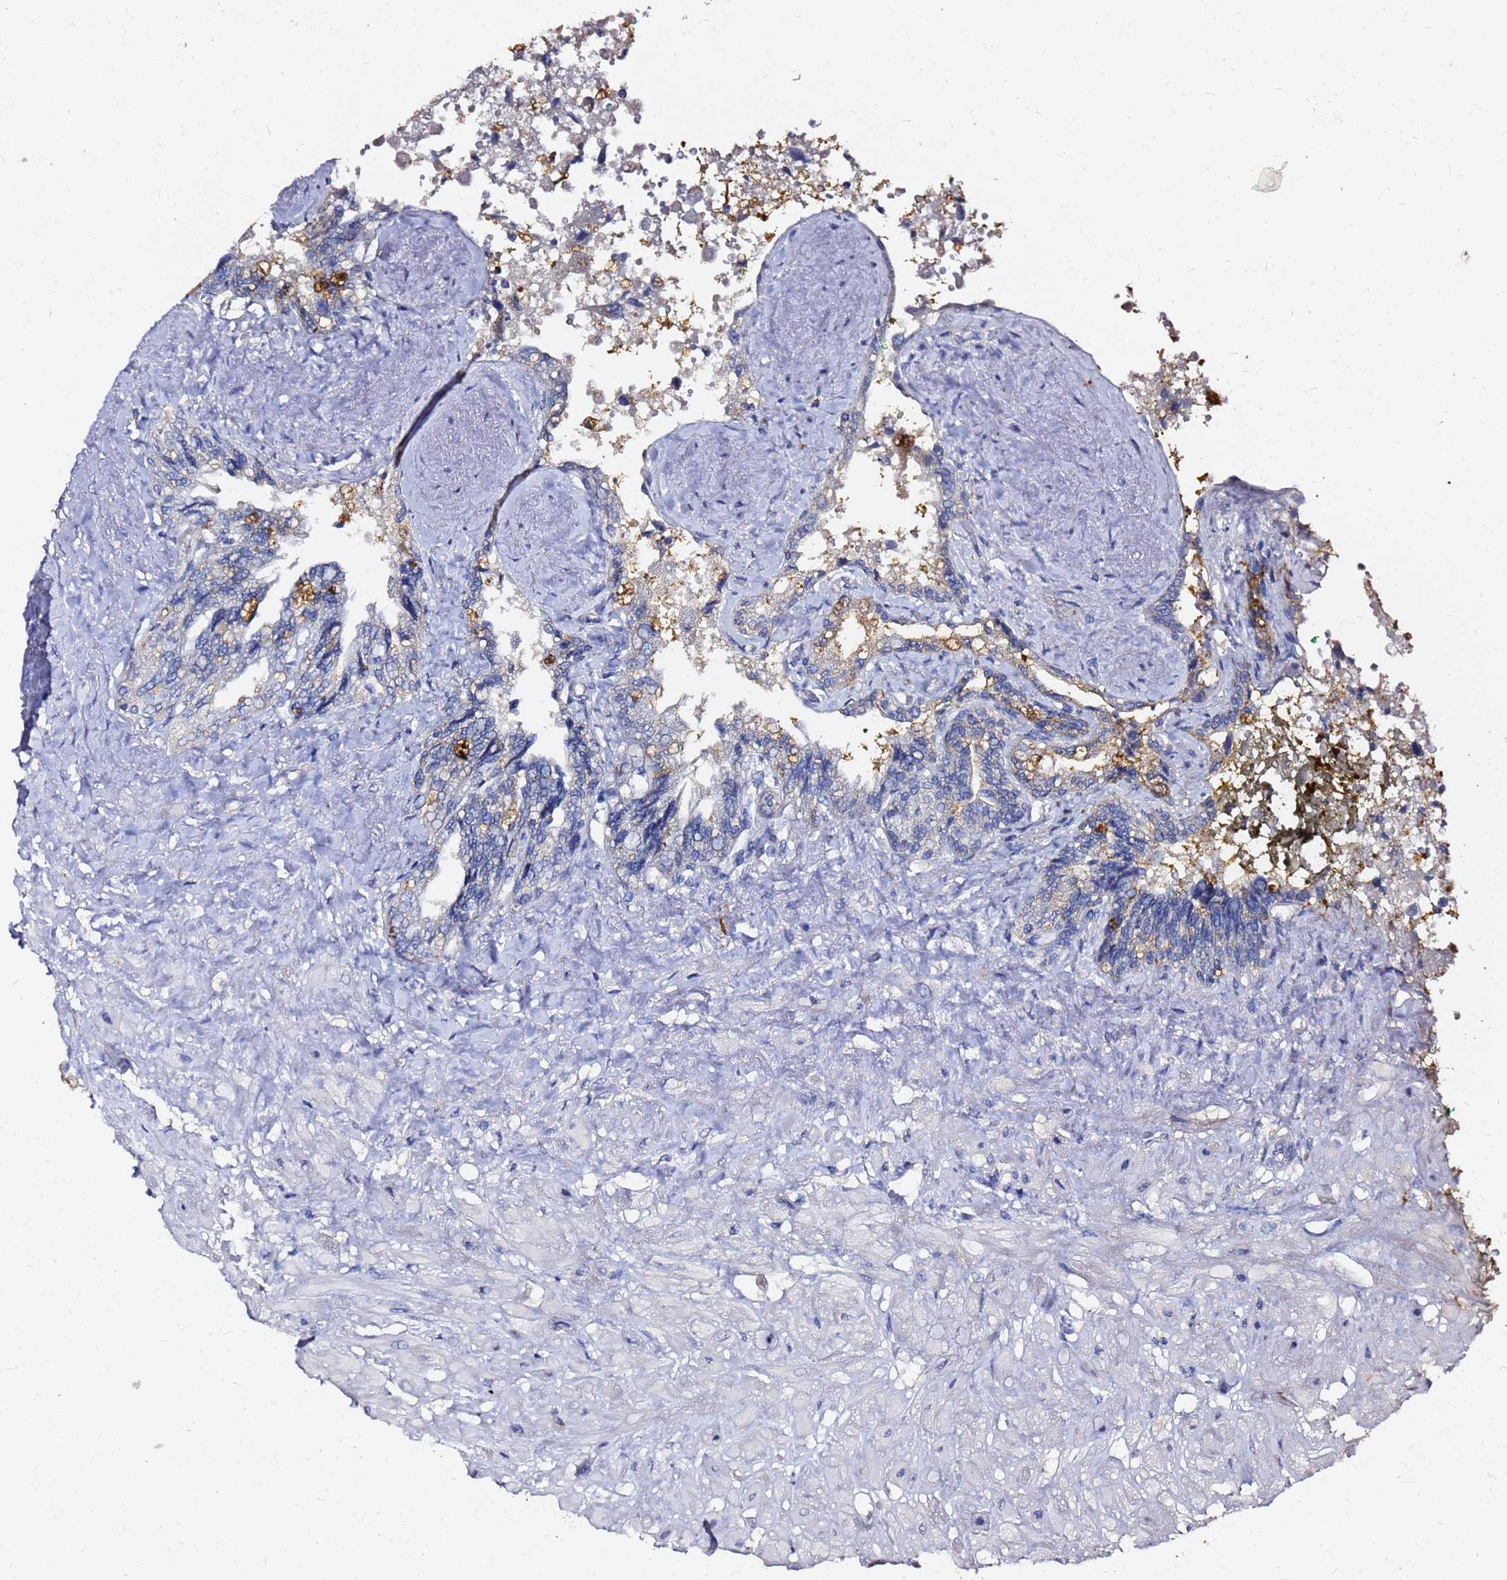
{"staining": {"intensity": "negative", "quantity": "none", "location": "none"}, "tissue": "seminal vesicle", "cell_type": "Glandular cells", "image_type": "normal", "snomed": [{"axis": "morphology", "description": "Normal tissue, NOS"}, {"axis": "topography", "description": "Seminal veicle"}, {"axis": "topography", "description": "Peripheral nerve tissue"}], "caption": "Human seminal vesicle stained for a protein using immunohistochemistry shows no positivity in glandular cells.", "gene": "FAM183A", "patient": {"sex": "male", "age": 60}}